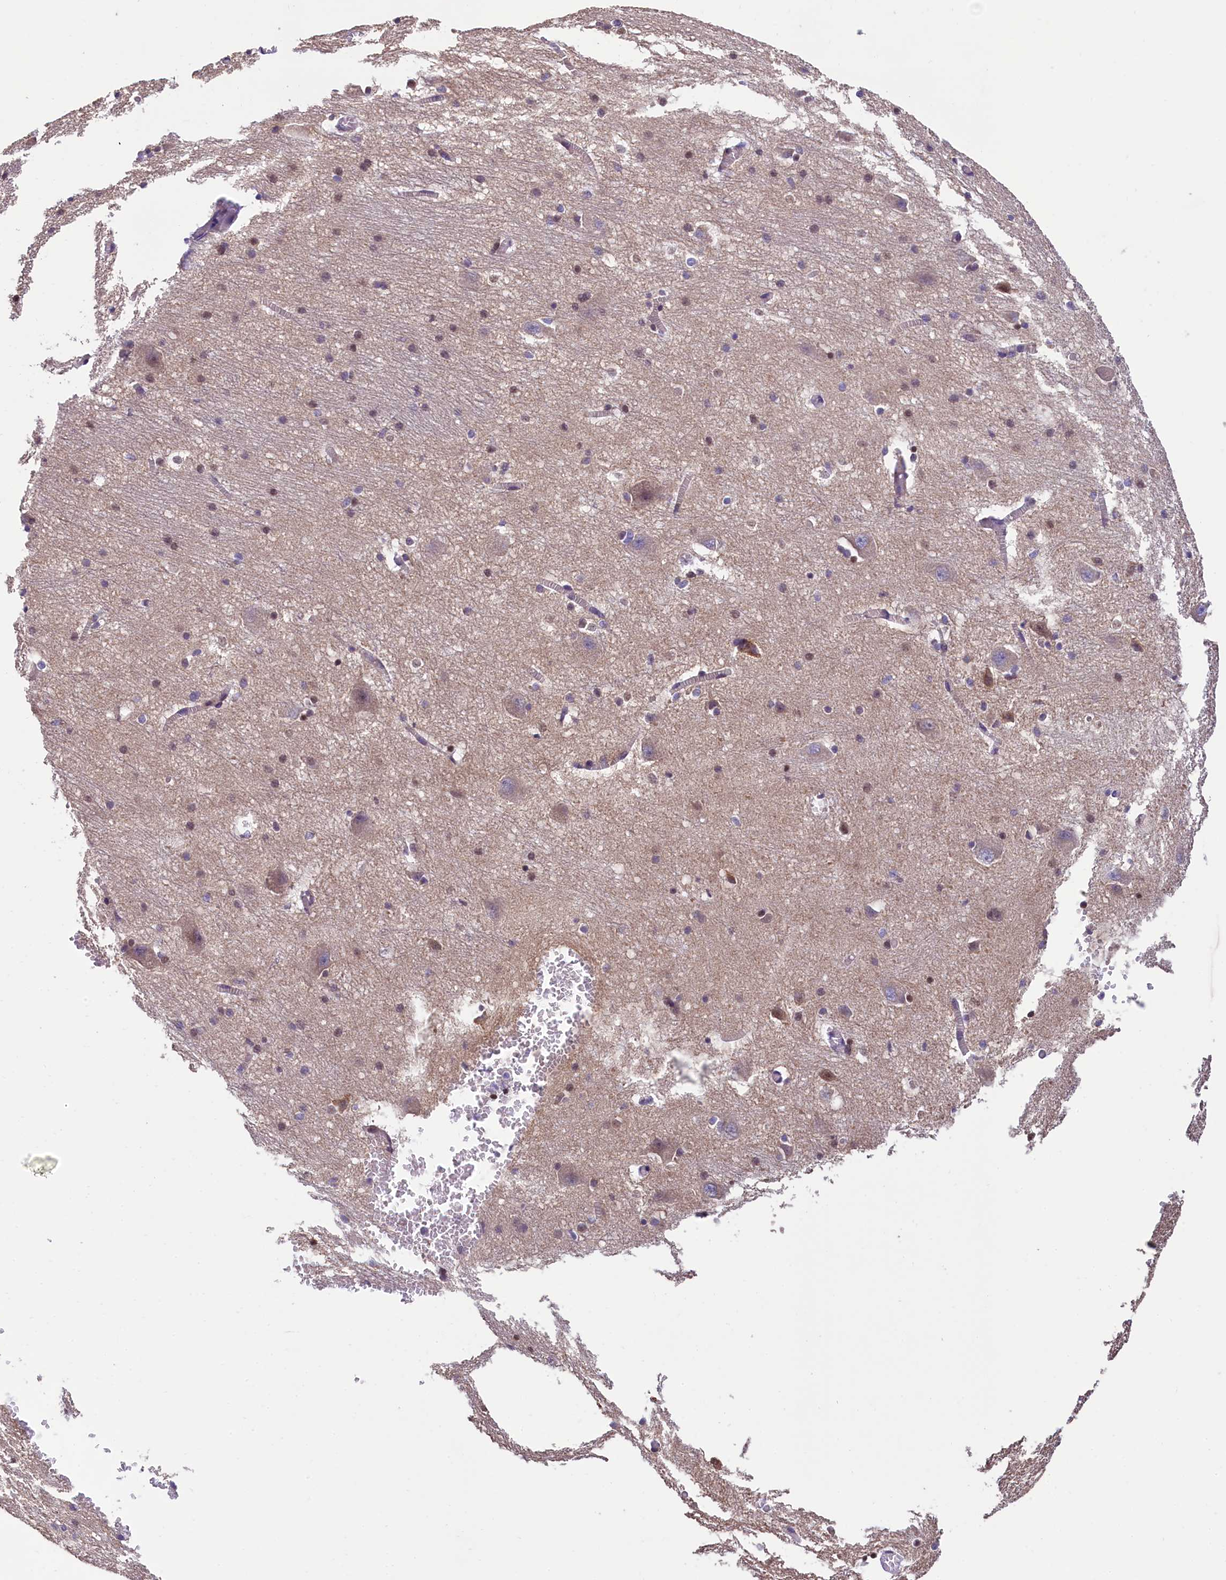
{"staining": {"intensity": "moderate", "quantity": "<25%", "location": "nuclear"}, "tissue": "caudate", "cell_type": "Glial cells", "image_type": "normal", "snomed": [{"axis": "morphology", "description": "Normal tissue, NOS"}, {"axis": "topography", "description": "Lateral ventricle wall"}], "caption": "Caudate stained with a protein marker demonstrates moderate staining in glial cells.", "gene": "ZNF2", "patient": {"sex": "male", "age": 37}}